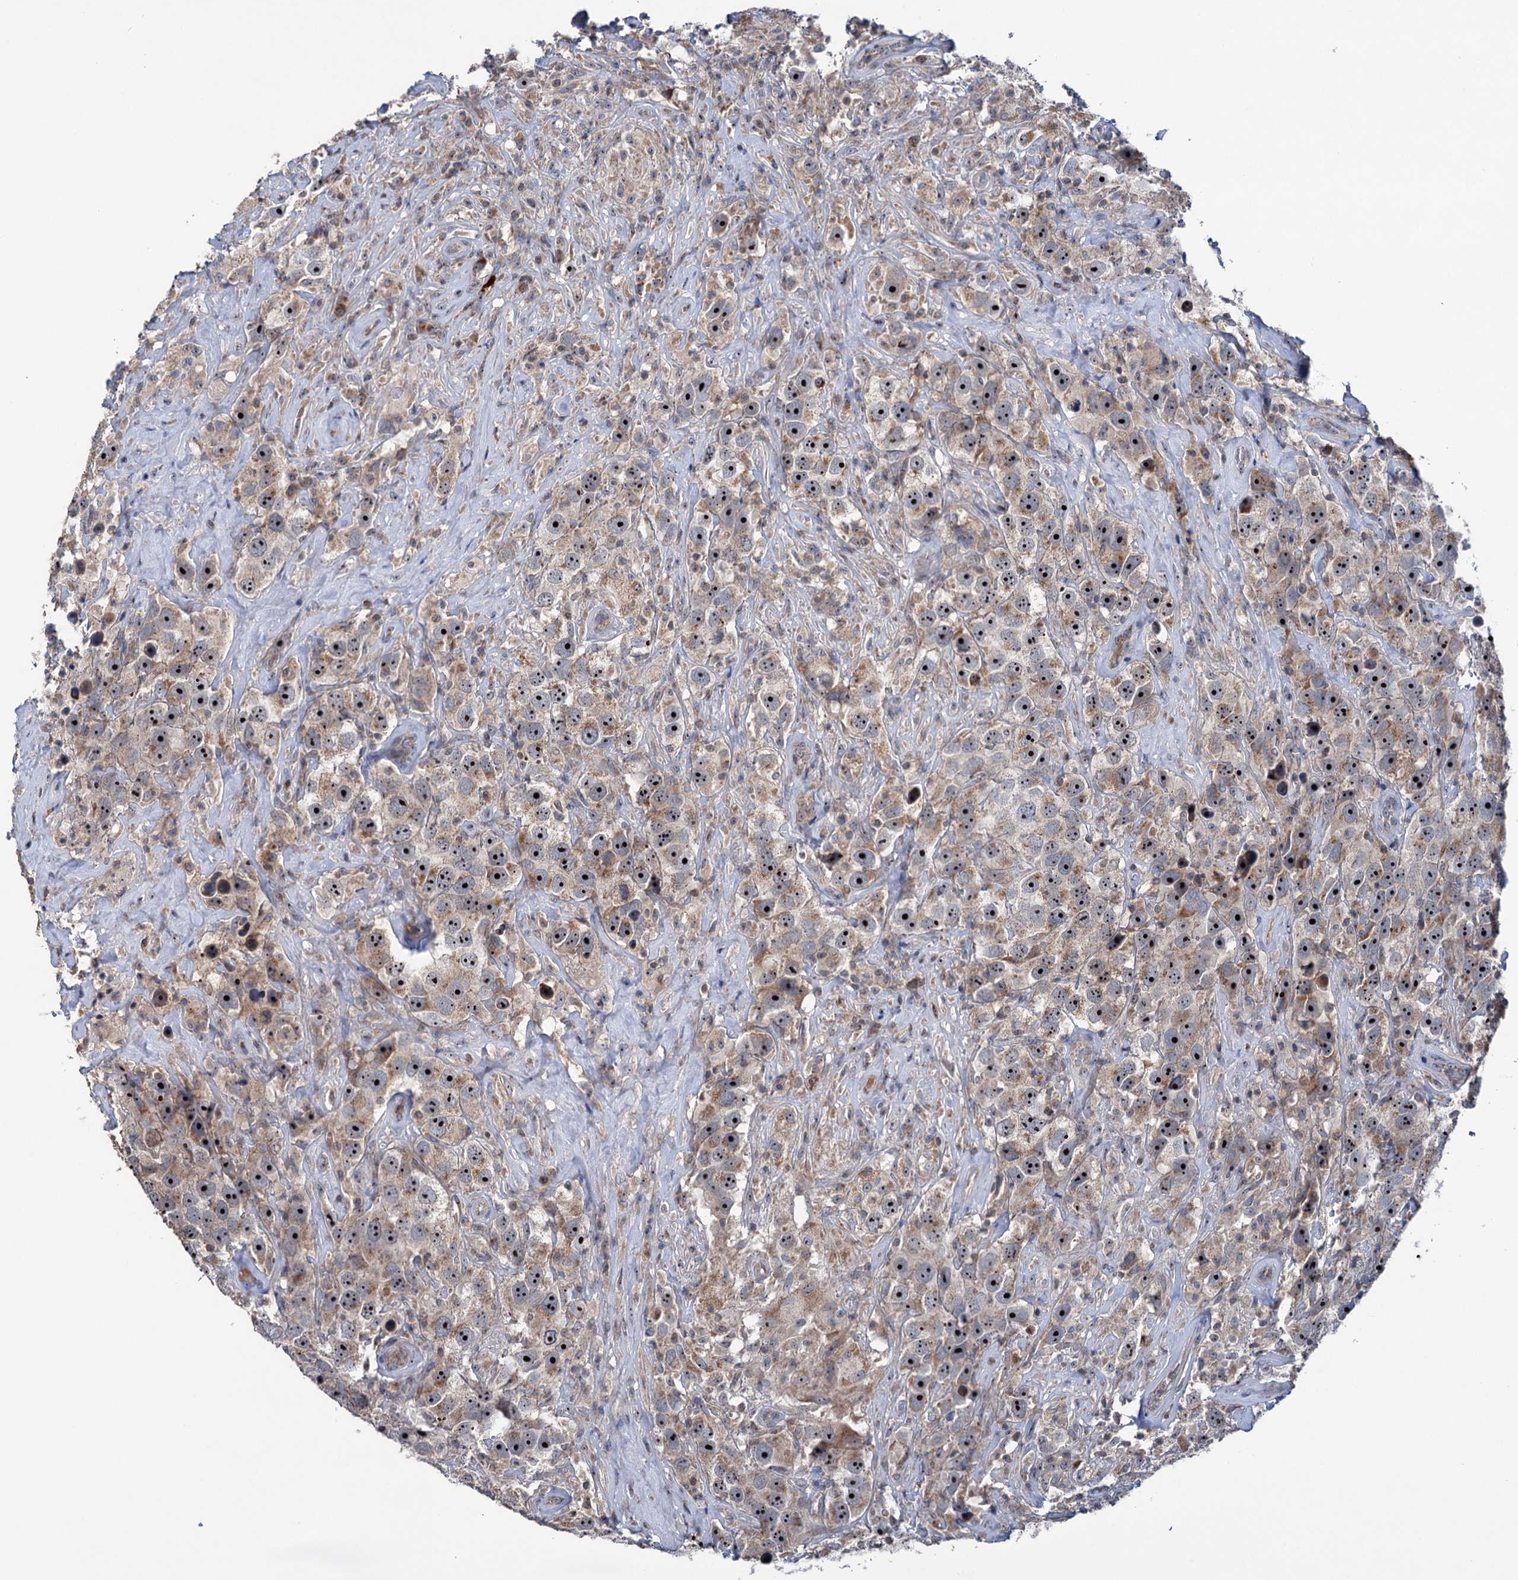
{"staining": {"intensity": "strong", "quantity": "25%-75%", "location": "cytoplasmic/membranous,nuclear"}, "tissue": "testis cancer", "cell_type": "Tumor cells", "image_type": "cancer", "snomed": [{"axis": "morphology", "description": "Seminoma, NOS"}, {"axis": "topography", "description": "Testis"}], "caption": "Seminoma (testis) tissue exhibits strong cytoplasmic/membranous and nuclear expression in about 25%-75% of tumor cells, visualized by immunohistochemistry.", "gene": "HTR3B", "patient": {"sex": "male", "age": 49}}